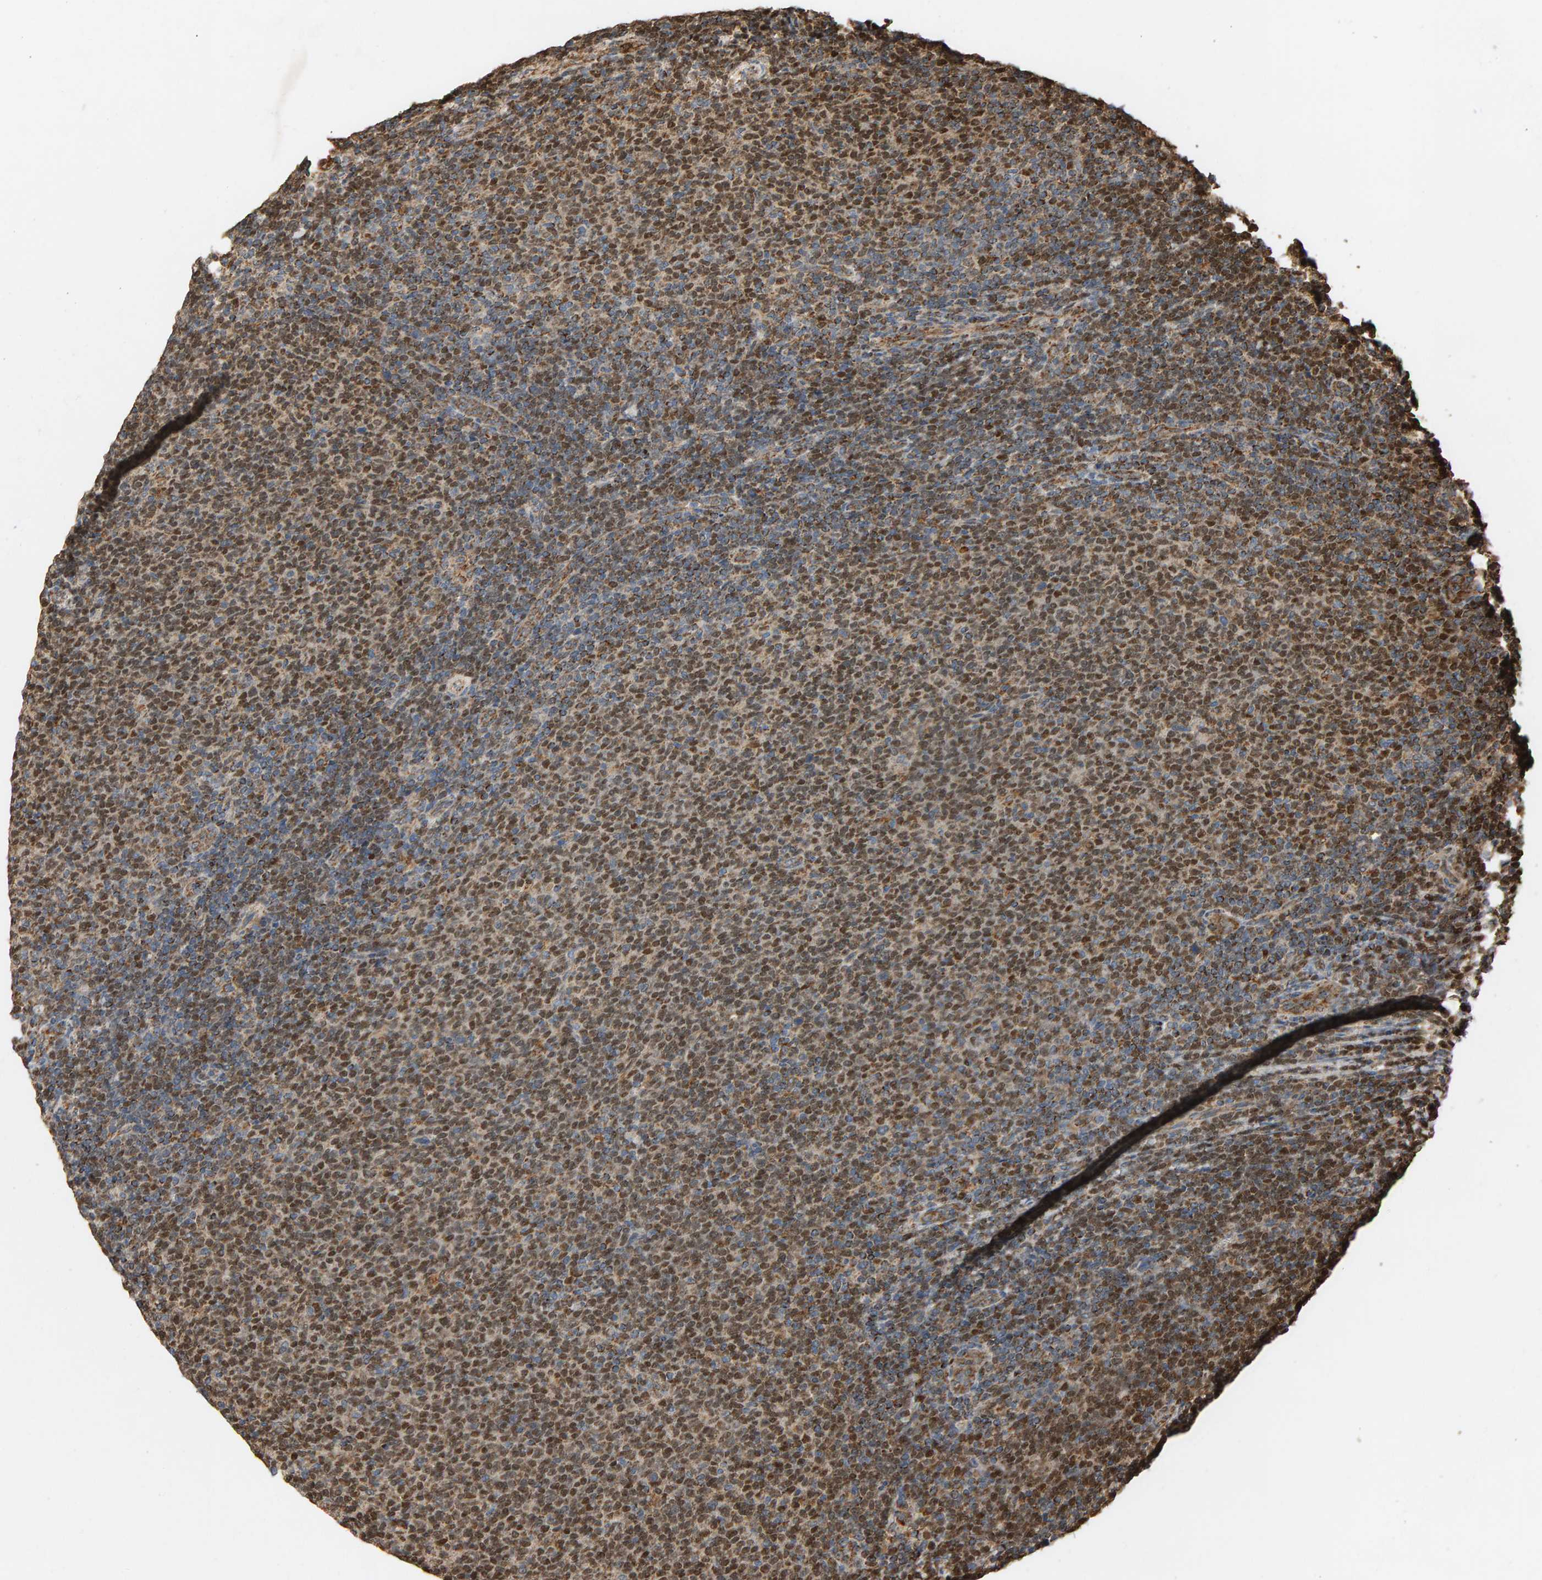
{"staining": {"intensity": "moderate", "quantity": ">75%", "location": "nuclear"}, "tissue": "lymphoma", "cell_type": "Tumor cells", "image_type": "cancer", "snomed": [{"axis": "morphology", "description": "Malignant lymphoma, non-Hodgkin's type, Low grade"}, {"axis": "topography", "description": "Lymph node"}], "caption": "Low-grade malignant lymphoma, non-Hodgkin's type stained with a protein marker demonstrates moderate staining in tumor cells.", "gene": "GSTK1", "patient": {"sex": "male", "age": 66}}